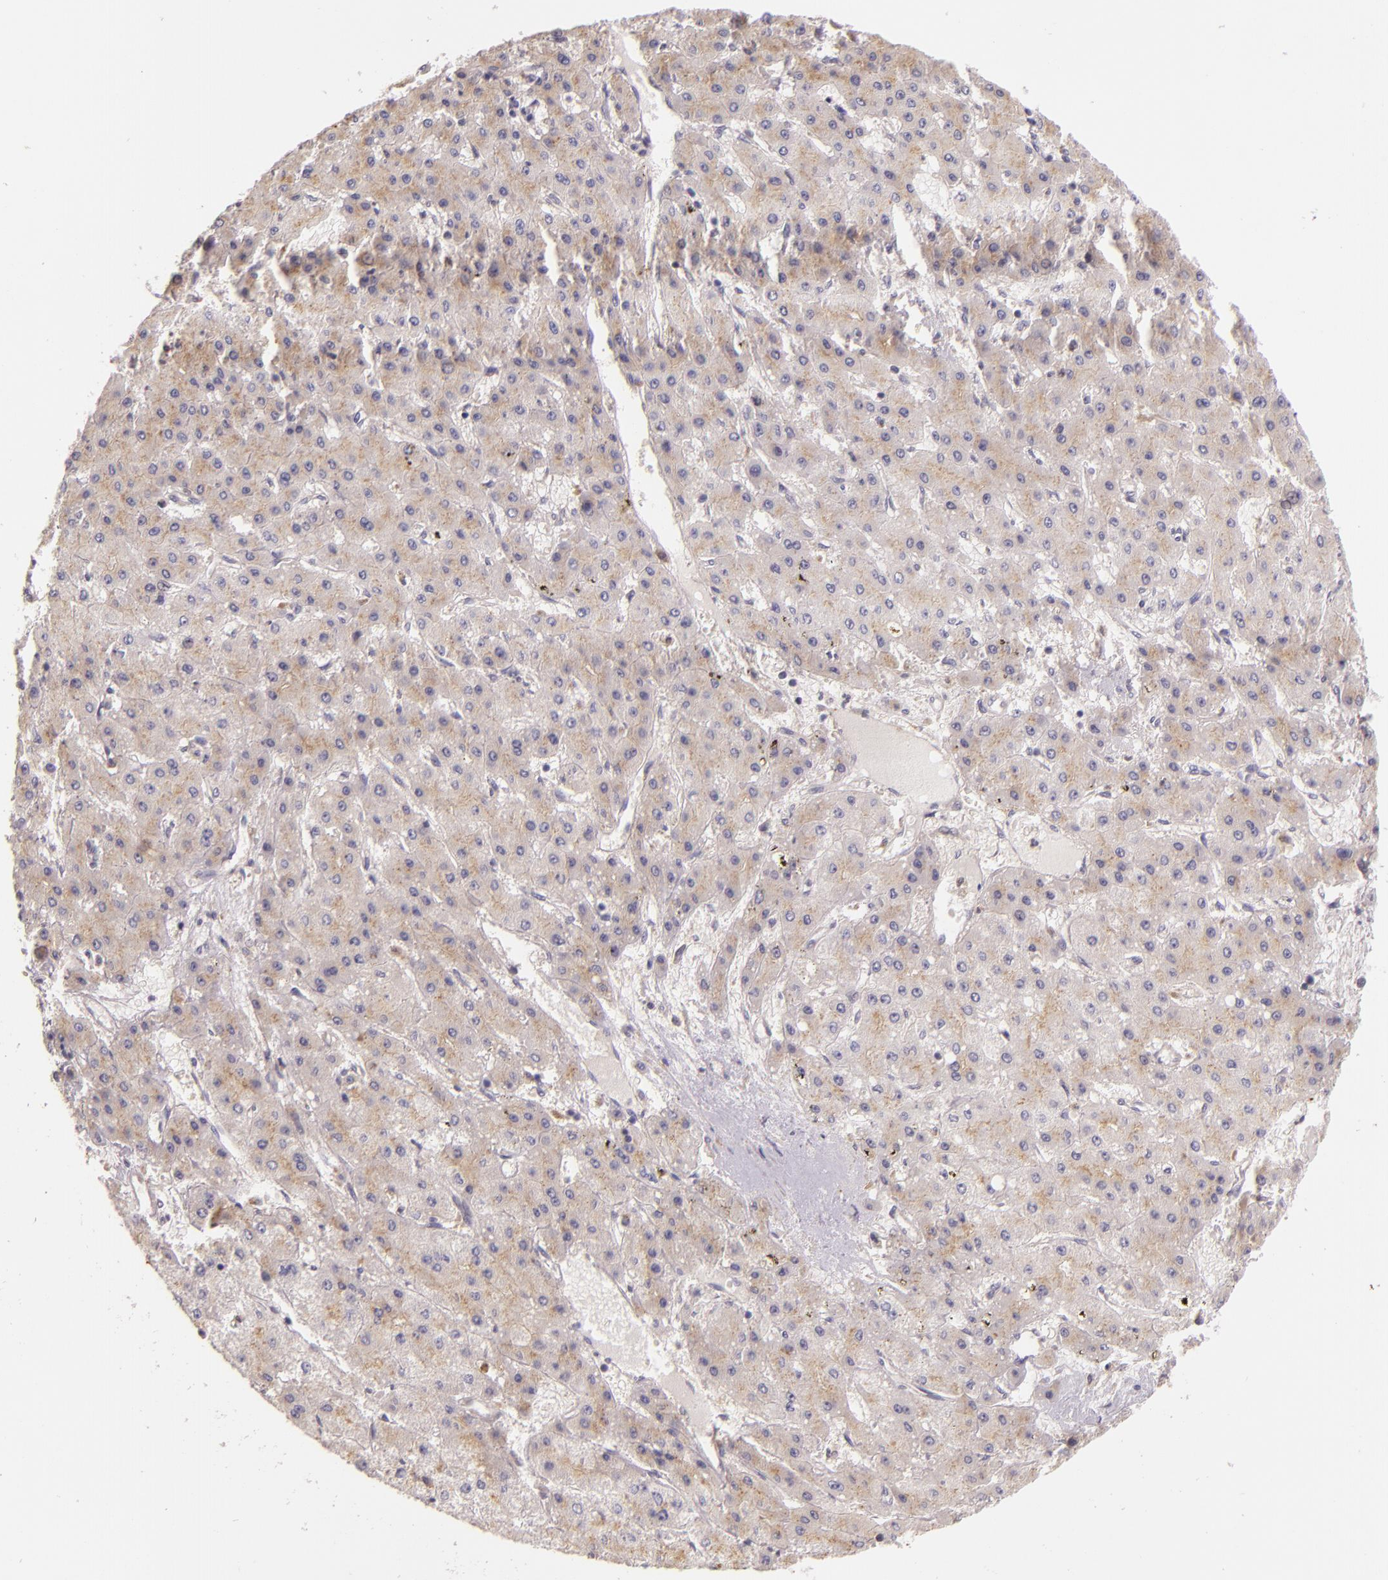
{"staining": {"intensity": "weak", "quantity": "25%-75%", "location": "cytoplasmic/membranous"}, "tissue": "liver cancer", "cell_type": "Tumor cells", "image_type": "cancer", "snomed": [{"axis": "morphology", "description": "Carcinoma, Hepatocellular, NOS"}, {"axis": "topography", "description": "Liver"}], "caption": "Liver cancer (hepatocellular carcinoma) stained for a protein (brown) reveals weak cytoplasmic/membranous positive positivity in approximately 25%-75% of tumor cells.", "gene": "ARMH4", "patient": {"sex": "female", "age": 52}}